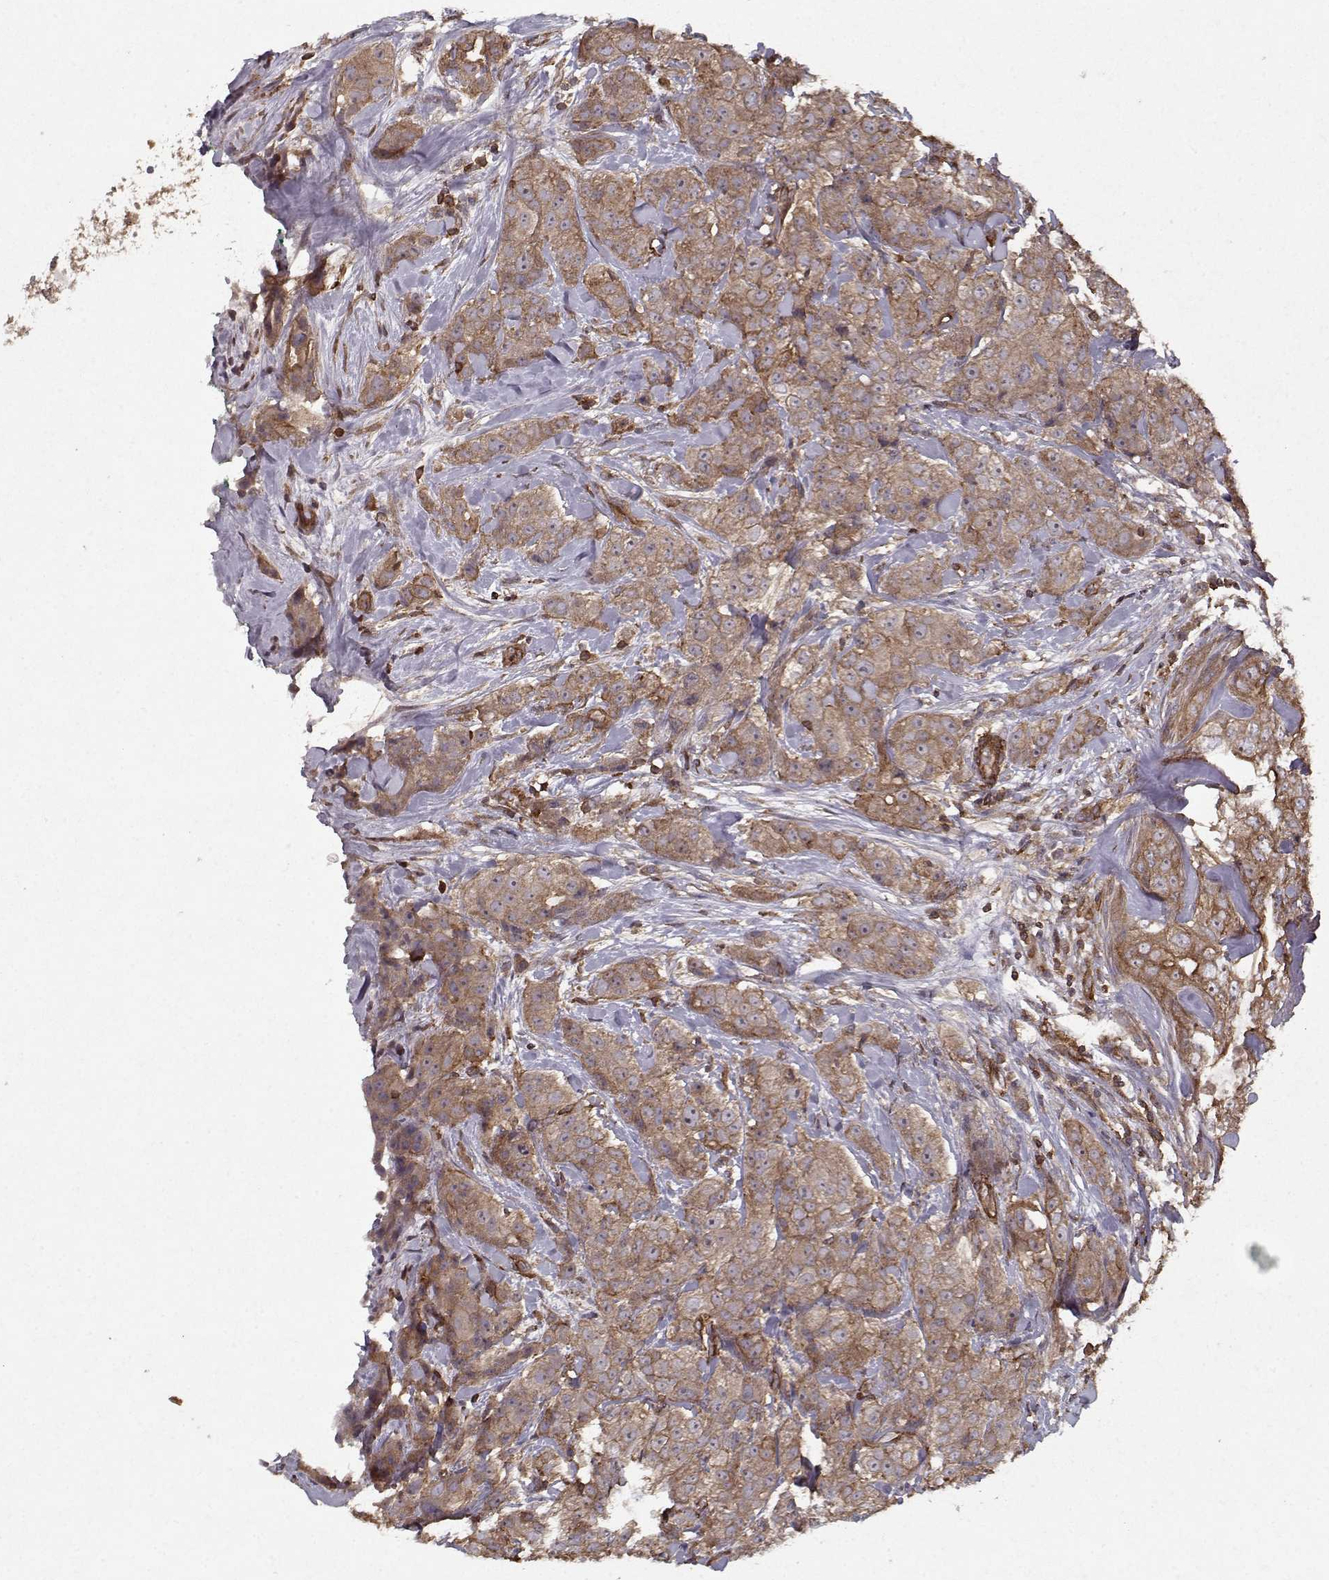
{"staining": {"intensity": "moderate", "quantity": ">75%", "location": "cytoplasmic/membranous"}, "tissue": "breast cancer", "cell_type": "Tumor cells", "image_type": "cancer", "snomed": [{"axis": "morphology", "description": "Duct carcinoma"}, {"axis": "topography", "description": "Breast"}], "caption": "Protein staining by immunohistochemistry (IHC) exhibits moderate cytoplasmic/membranous positivity in about >75% of tumor cells in breast cancer. The staining is performed using DAB brown chromogen to label protein expression. The nuclei are counter-stained blue using hematoxylin.", "gene": "PPP1R12A", "patient": {"sex": "female", "age": 43}}